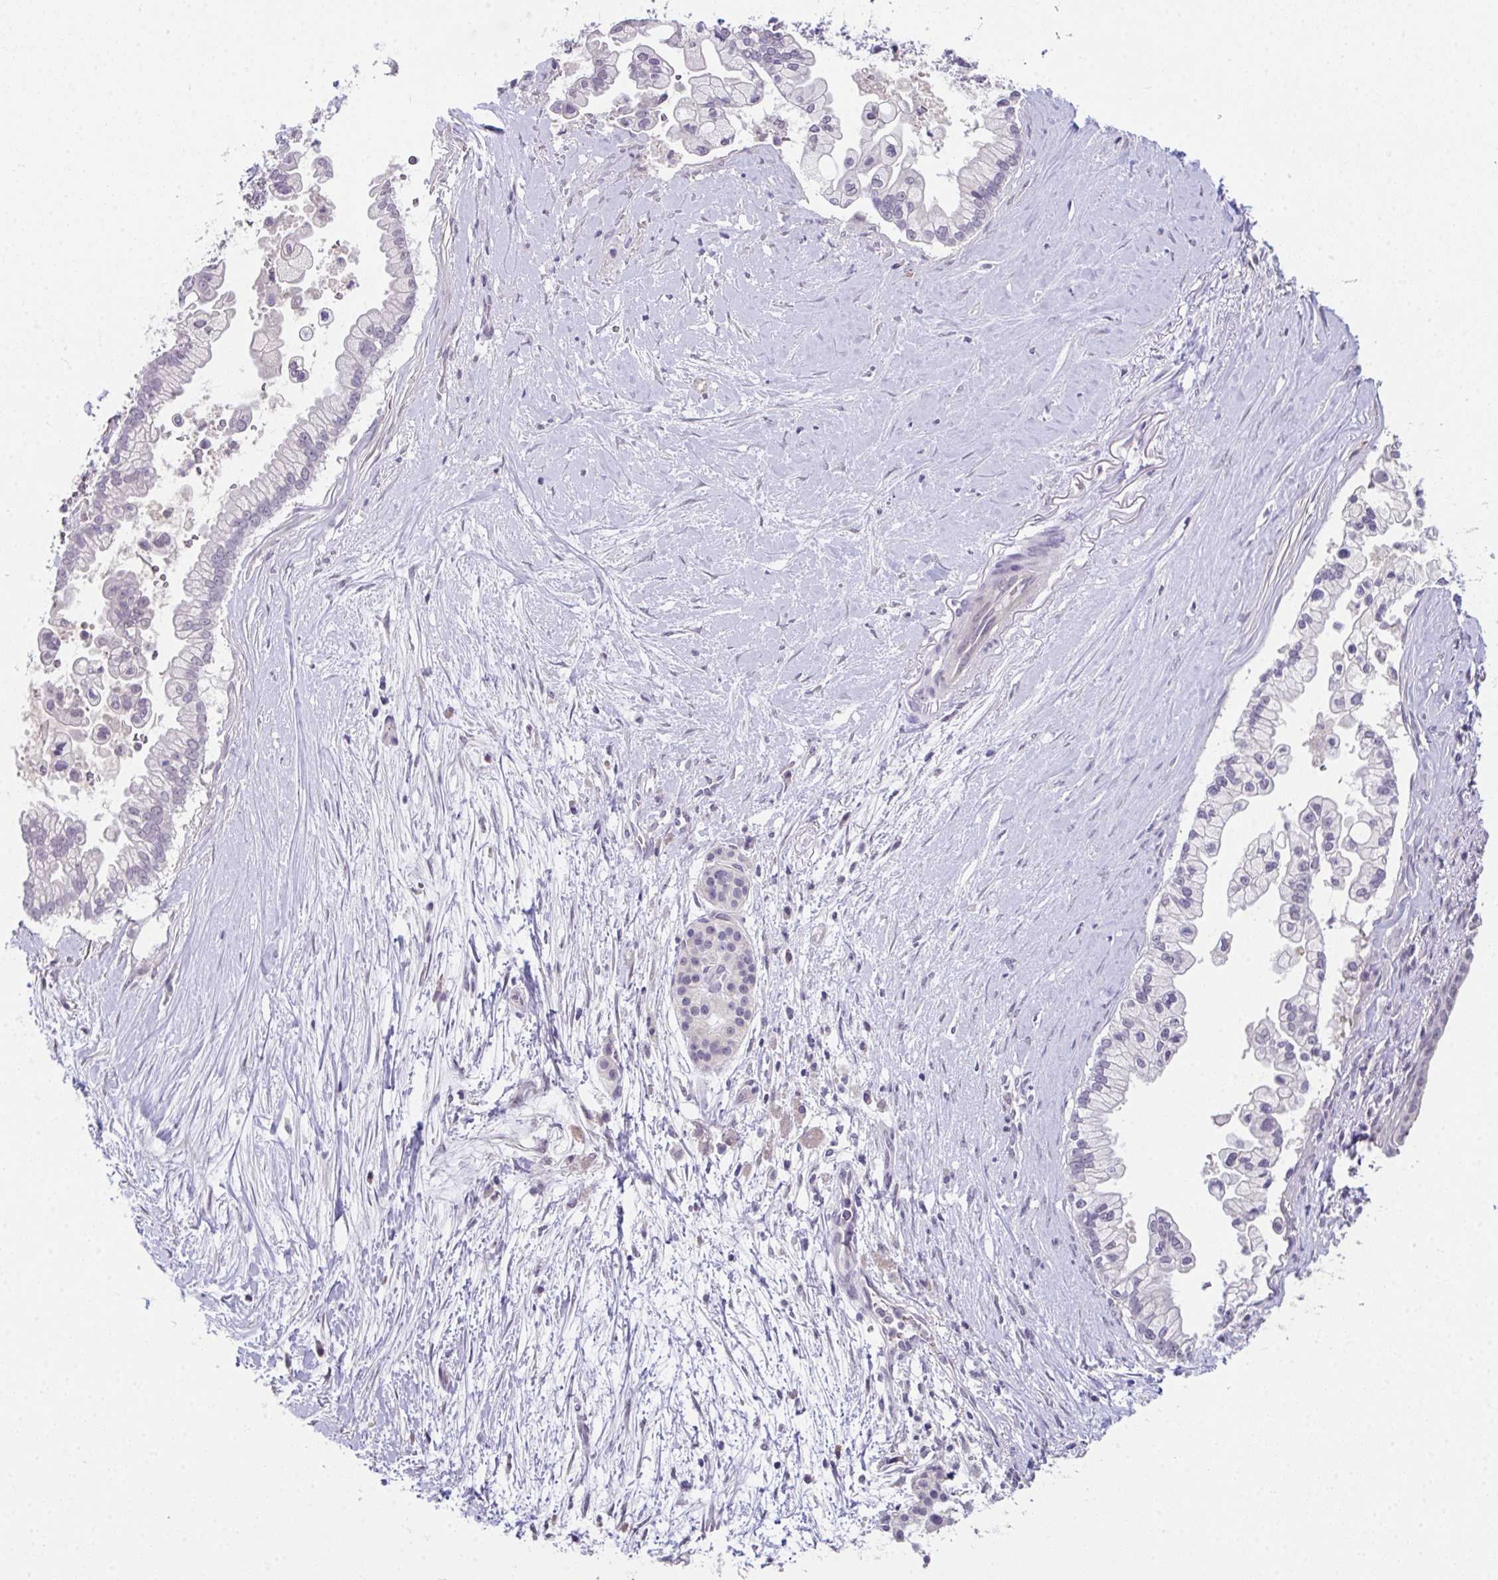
{"staining": {"intensity": "negative", "quantity": "none", "location": "none"}, "tissue": "pancreatic cancer", "cell_type": "Tumor cells", "image_type": "cancer", "snomed": [{"axis": "morphology", "description": "Adenocarcinoma, NOS"}, {"axis": "topography", "description": "Pancreas"}], "caption": "Protein analysis of pancreatic adenocarcinoma shows no significant expression in tumor cells.", "gene": "GLTPD2", "patient": {"sex": "female", "age": 69}}